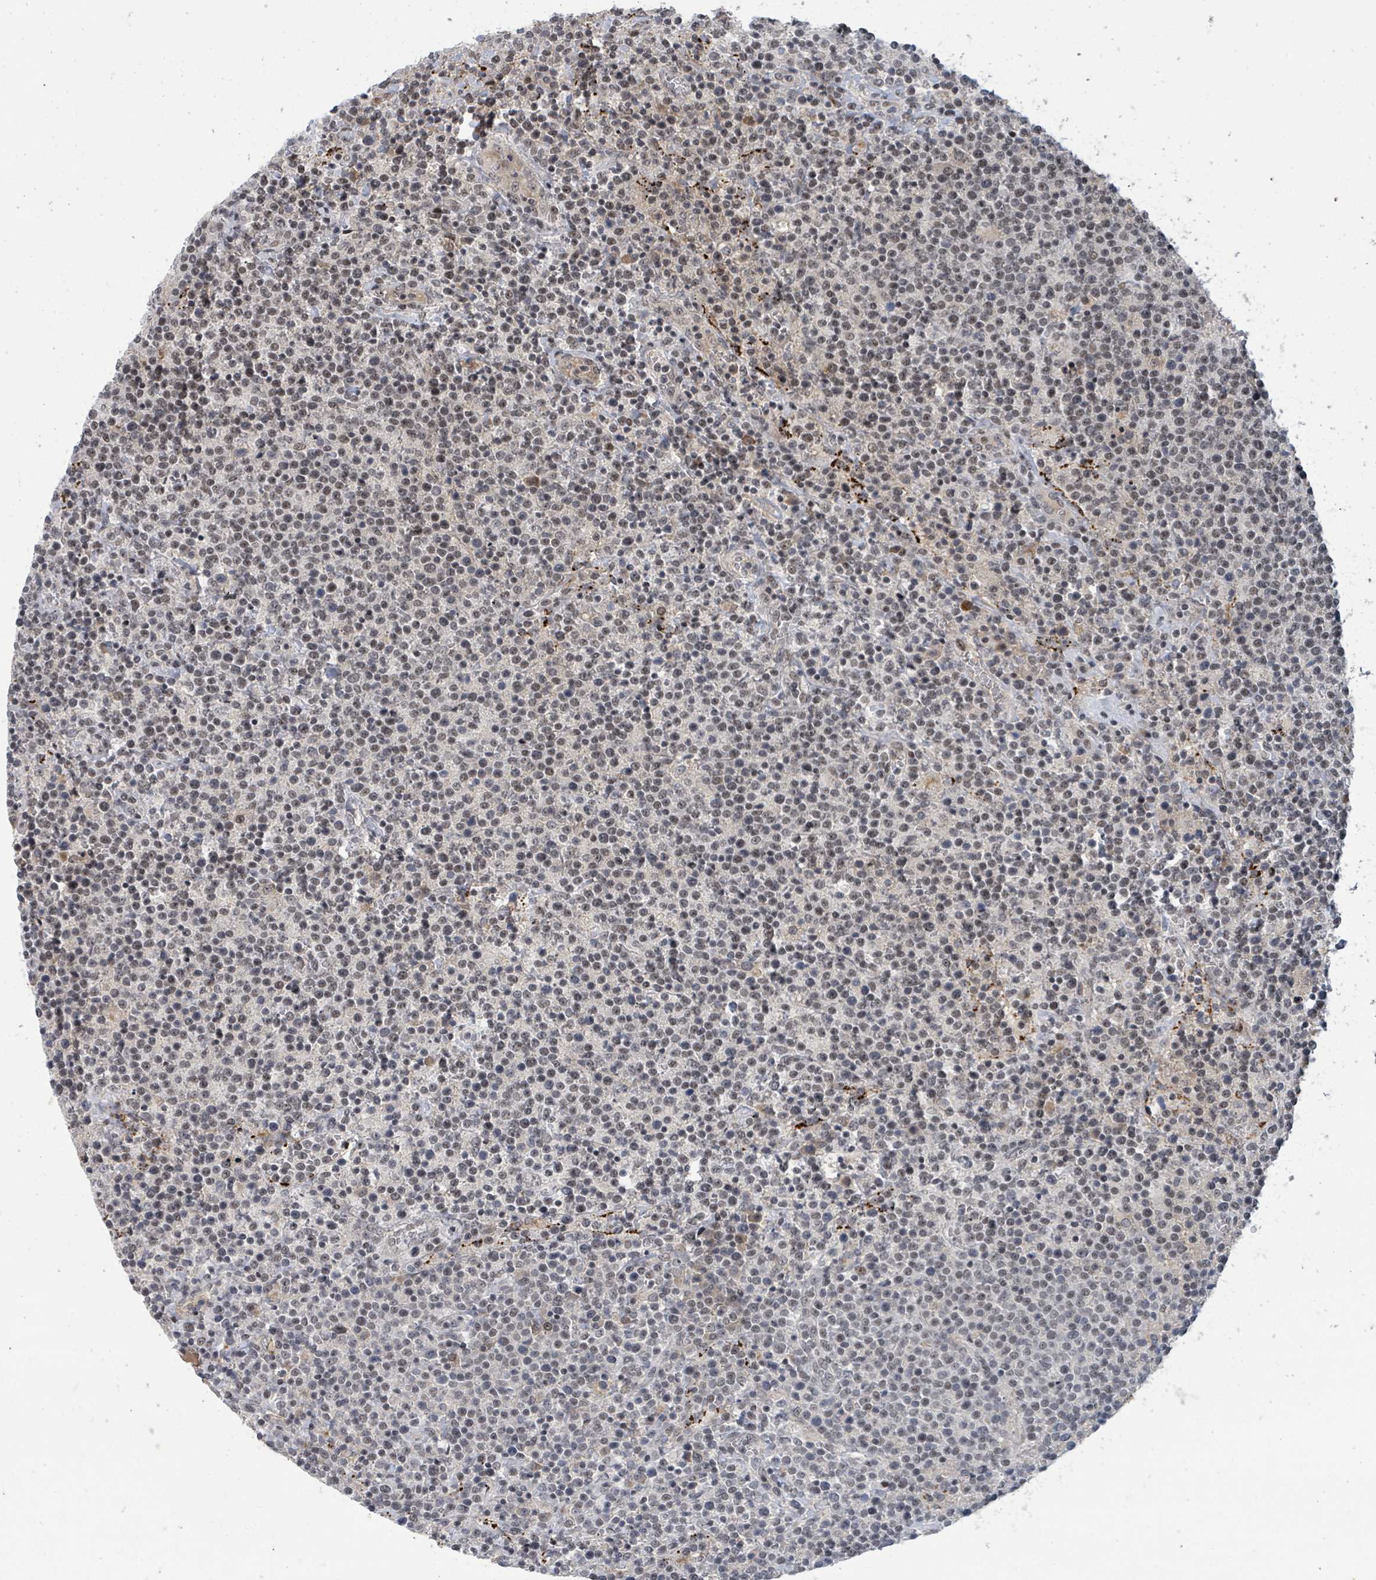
{"staining": {"intensity": "moderate", "quantity": ">75%", "location": "nuclear"}, "tissue": "lymphoma", "cell_type": "Tumor cells", "image_type": "cancer", "snomed": [{"axis": "morphology", "description": "Malignant lymphoma, non-Hodgkin's type, High grade"}, {"axis": "topography", "description": "Lymph node"}], "caption": "Protein staining exhibits moderate nuclear expression in approximately >75% of tumor cells in lymphoma.", "gene": "ZBTB14", "patient": {"sex": "male", "age": 61}}